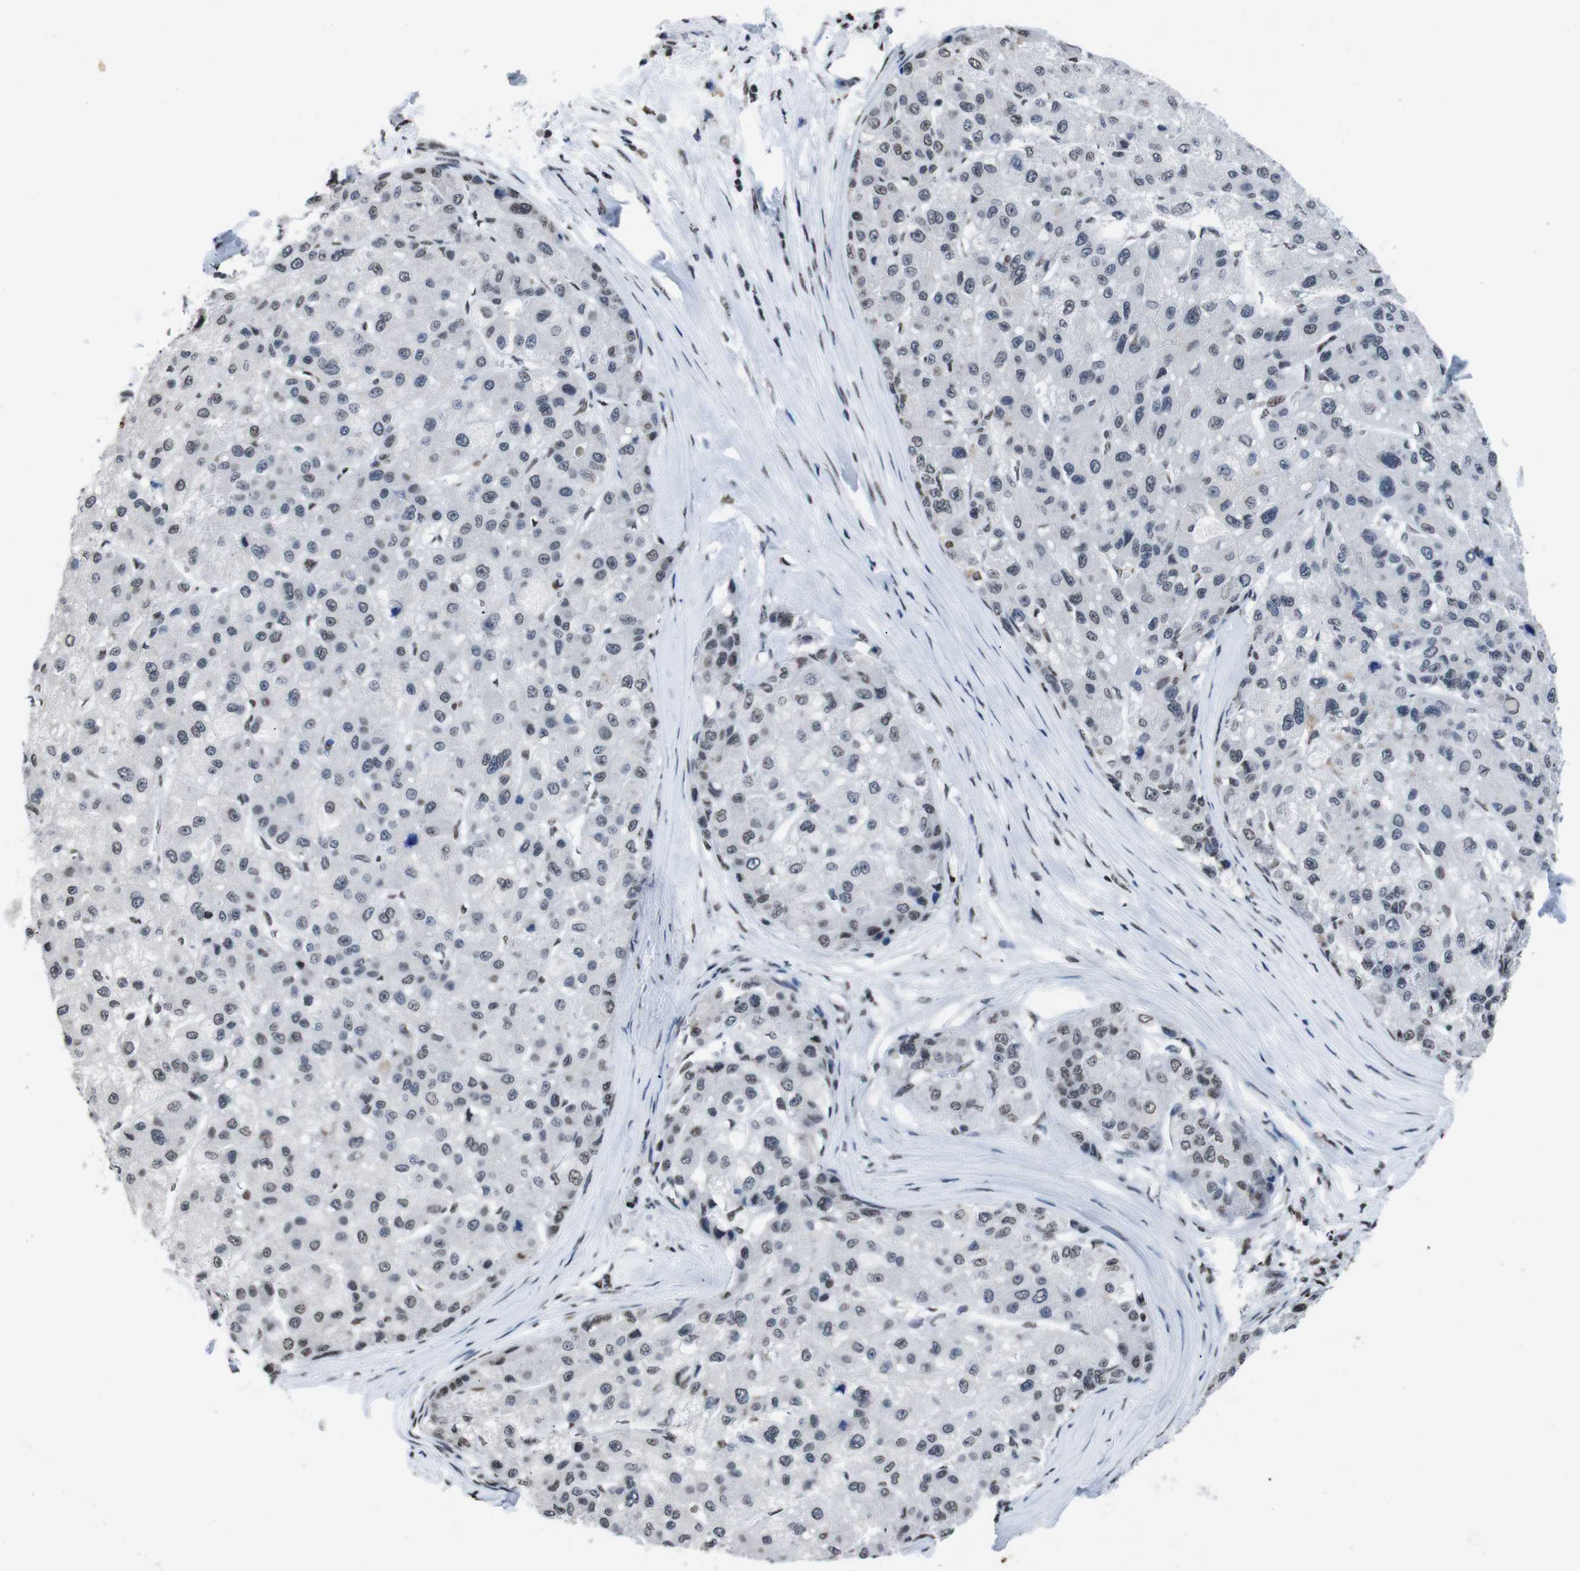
{"staining": {"intensity": "weak", "quantity": "25%-75%", "location": "nuclear"}, "tissue": "liver cancer", "cell_type": "Tumor cells", "image_type": "cancer", "snomed": [{"axis": "morphology", "description": "Carcinoma, Hepatocellular, NOS"}, {"axis": "topography", "description": "Liver"}], "caption": "There is low levels of weak nuclear expression in tumor cells of liver cancer, as demonstrated by immunohistochemical staining (brown color).", "gene": "PIP4P2", "patient": {"sex": "male", "age": 80}}